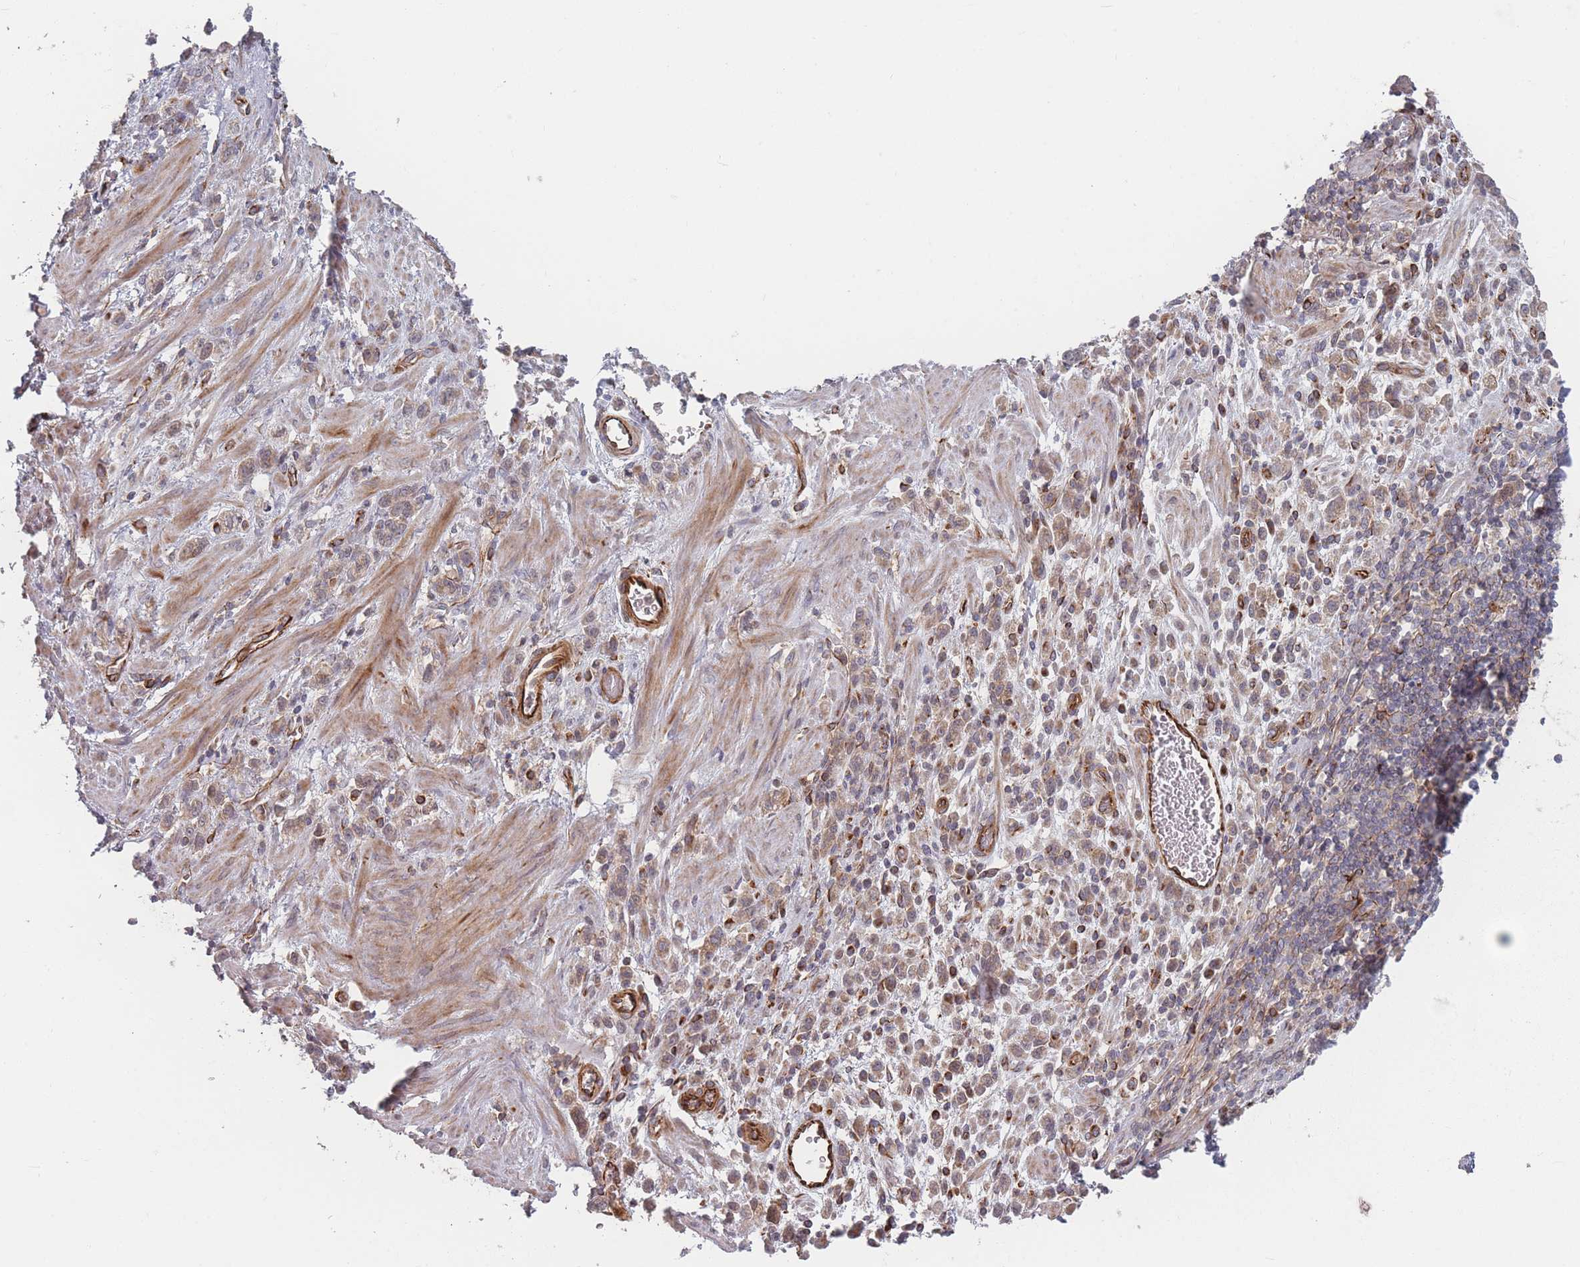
{"staining": {"intensity": "weak", "quantity": ">75%", "location": "cytoplasmic/membranous"}, "tissue": "stomach cancer", "cell_type": "Tumor cells", "image_type": "cancer", "snomed": [{"axis": "morphology", "description": "Adenocarcinoma, NOS"}, {"axis": "topography", "description": "Stomach"}], "caption": "Brown immunohistochemical staining in stomach cancer (adenocarcinoma) reveals weak cytoplasmic/membranous staining in approximately >75% of tumor cells. (IHC, brightfield microscopy, high magnification).", "gene": "EEF1AKMT2", "patient": {"sex": "male", "age": 77}}